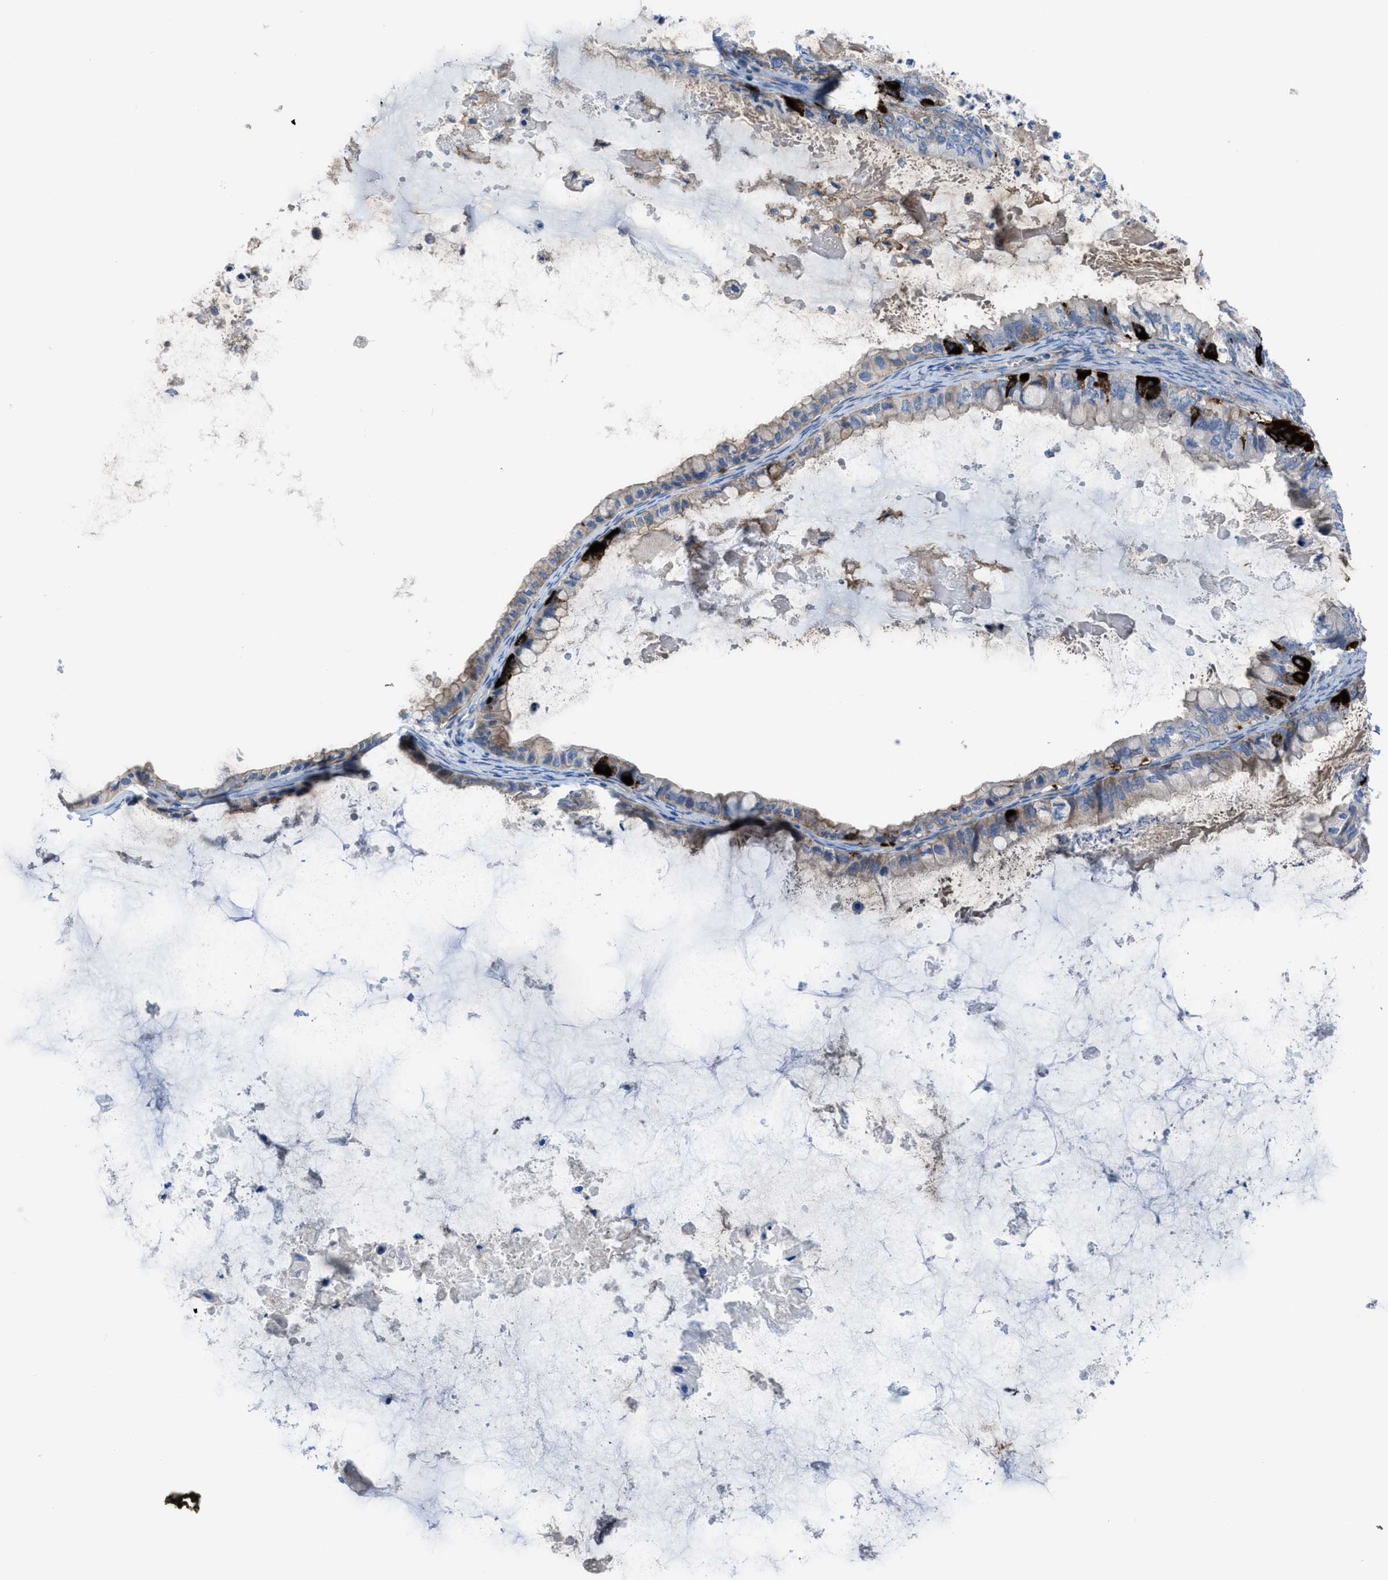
{"staining": {"intensity": "weak", "quantity": "<25%", "location": "cytoplasmic/membranous"}, "tissue": "ovarian cancer", "cell_type": "Tumor cells", "image_type": "cancer", "snomed": [{"axis": "morphology", "description": "Cystadenocarcinoma, mucinous, NOS"}, {"axis": "topography", "description": "Ovary"}], "caption": "IHC of human ovarian mucinous cystadenocarcinoma exhibits no positivity in tumor cells.", "gene": "EGFR", "patient": {"sex": "female", "age": 80}}